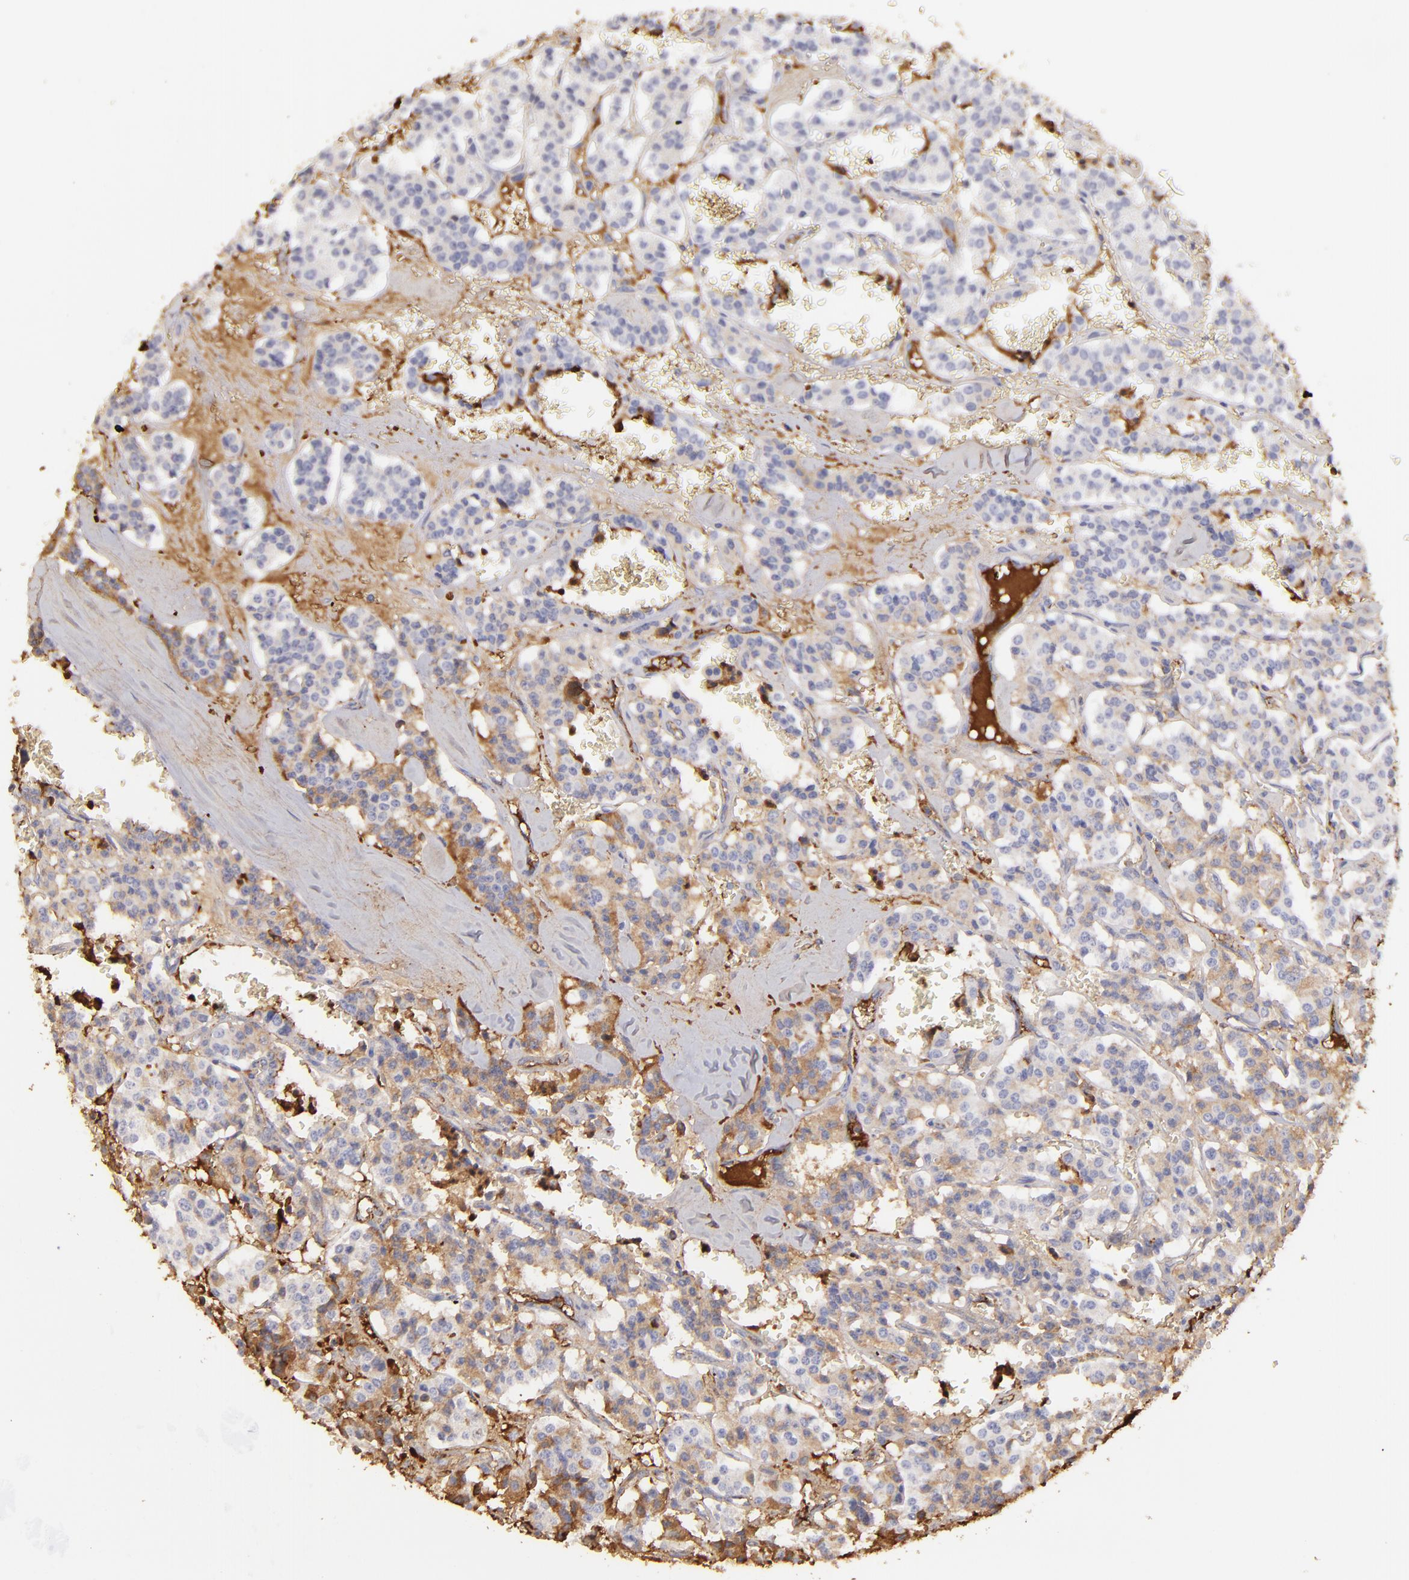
{"staining": {"intensity": "moderate", "quantity": ">75%", "location": "cytoplasmic/membranous"}, "tissue": "carcinoid", "cell_type": "Tumor cells", "image_type": "cancer", "snomed": [{"axis": "morphology", "description": "Carcinoid, malignant, NOS"}, {"axis": "topography", "description": "Bronchus"}], "caption": "Protein staining by immunohistochemistry shows moderate cytoplasmic/membranous expression in approximately >75% of tumor cells in carcinoid.", "gene": "FGB", "patient": {"sex": "male", "age": 55}}